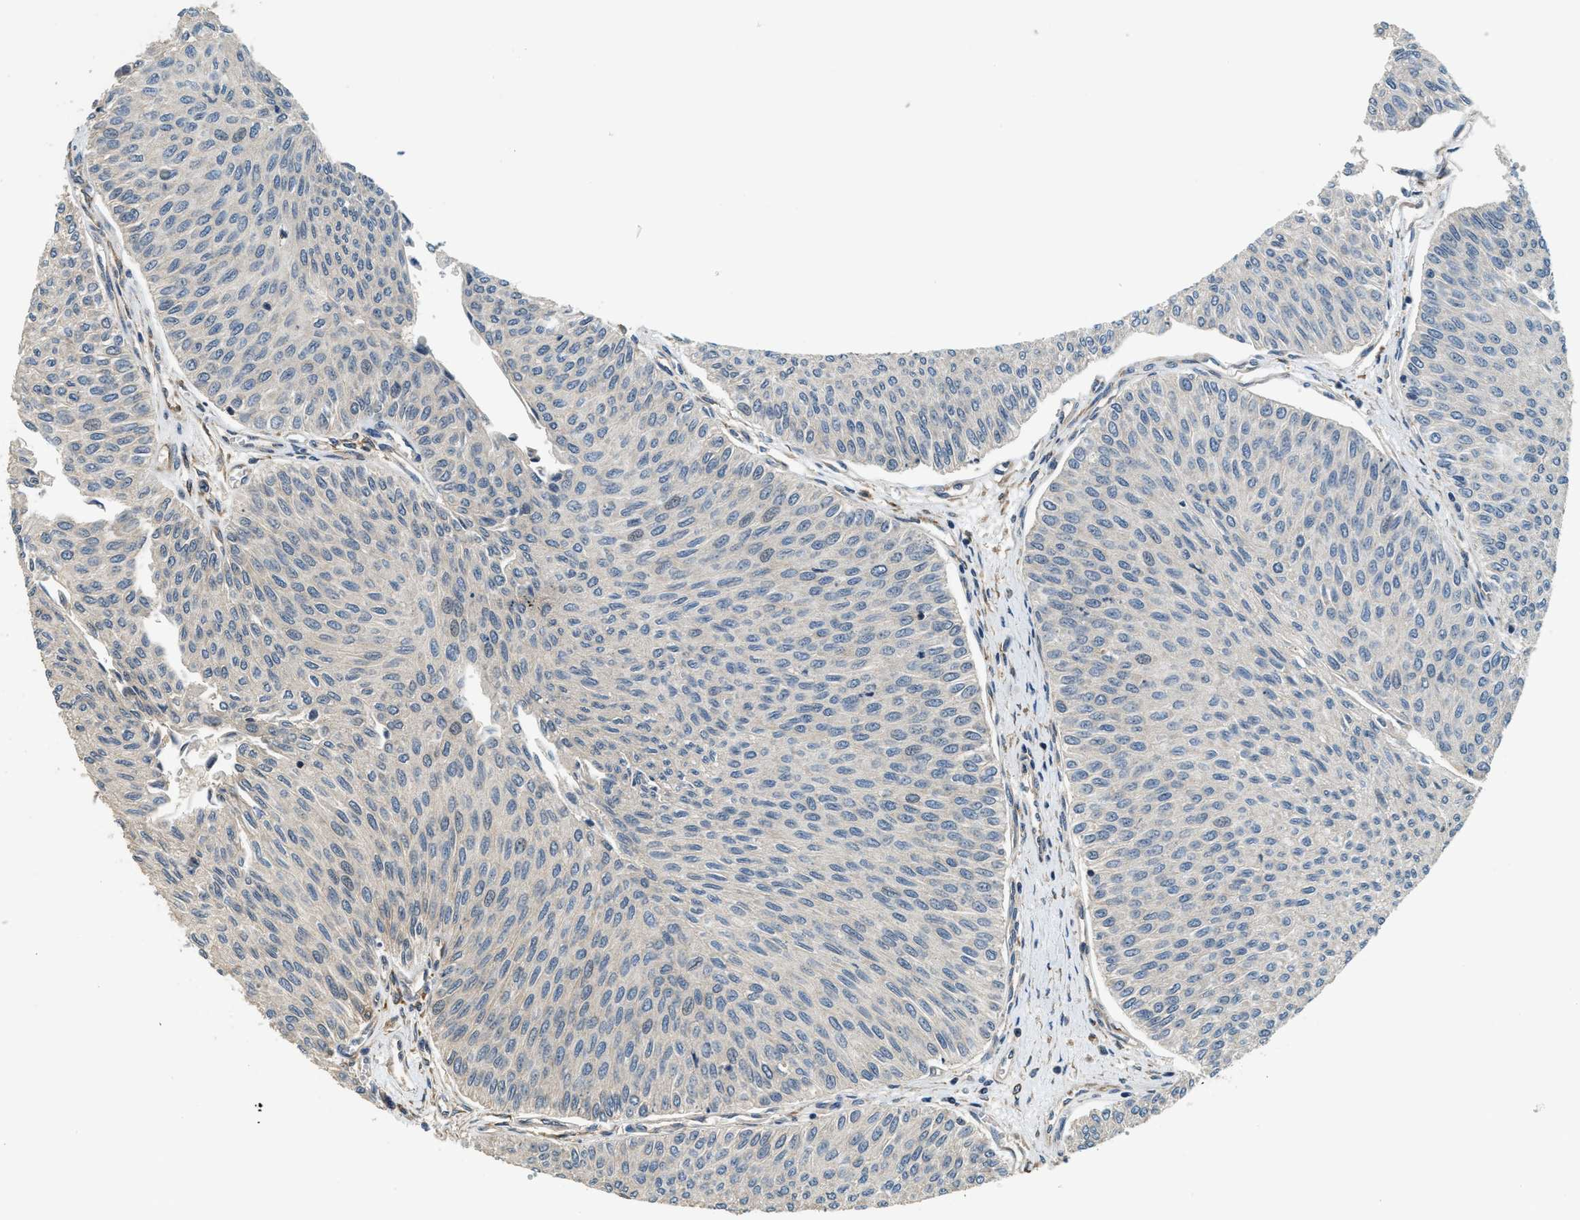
{"staining": {"intensity": "weak", "quantity": "<25%", "location": "cytoplasmic/membranous"}, "tissue": "urothelial cancer", "cell_type": "Tumor cells", "image_type": "cancer", "snomed": [{"axis": "morphology", "description": "Urothelial carcinoma, Low grade"}, {"axis": "topography", "description": "Urinary bladder"}], "caption": "A high-resolution image shows IHC staining of low-grade urothelial carcinoma, which shows no significant positivity in tumor cells.", "gene": "ALOX12", "patient": {"sex": "male", "age": 78}}